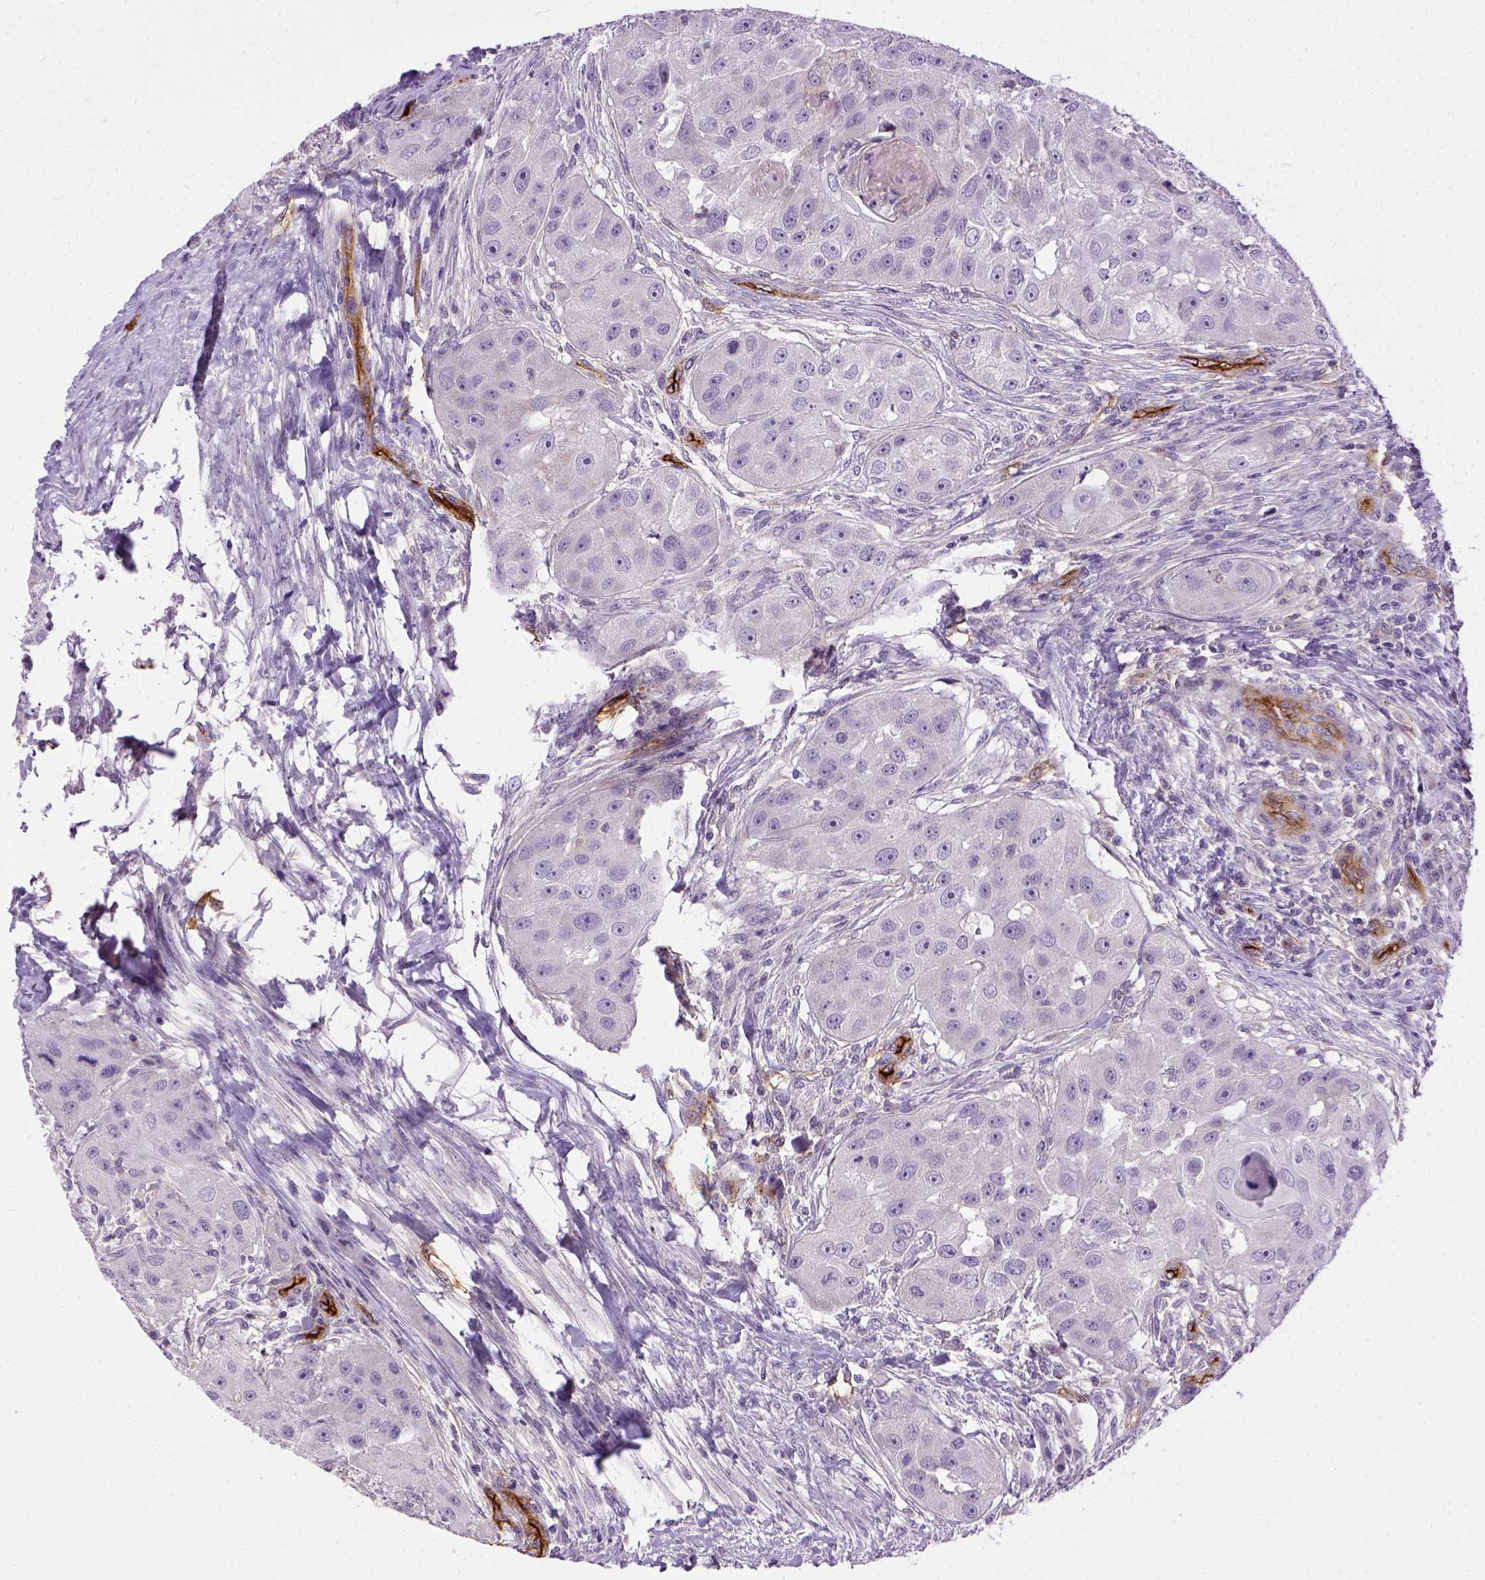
{"staining": {"intensity": "negative", "quantity": "none", "location": "none"}, "tissue": "head and neck cancer", "cell_type": "Tumor cells", "image_type": "cancer", "snomed": [{"axis": "morphology", "description": "Squamous cell carcinoma, NOS"}, {"axis": "topography", "description": "Head-Neck"}], "caption": "Tumor cells are negative for brown protein staining in head and neck squamous cell carcinoma.", "gene": "ENG", "patient": {"sex": "male", "age": 51}}